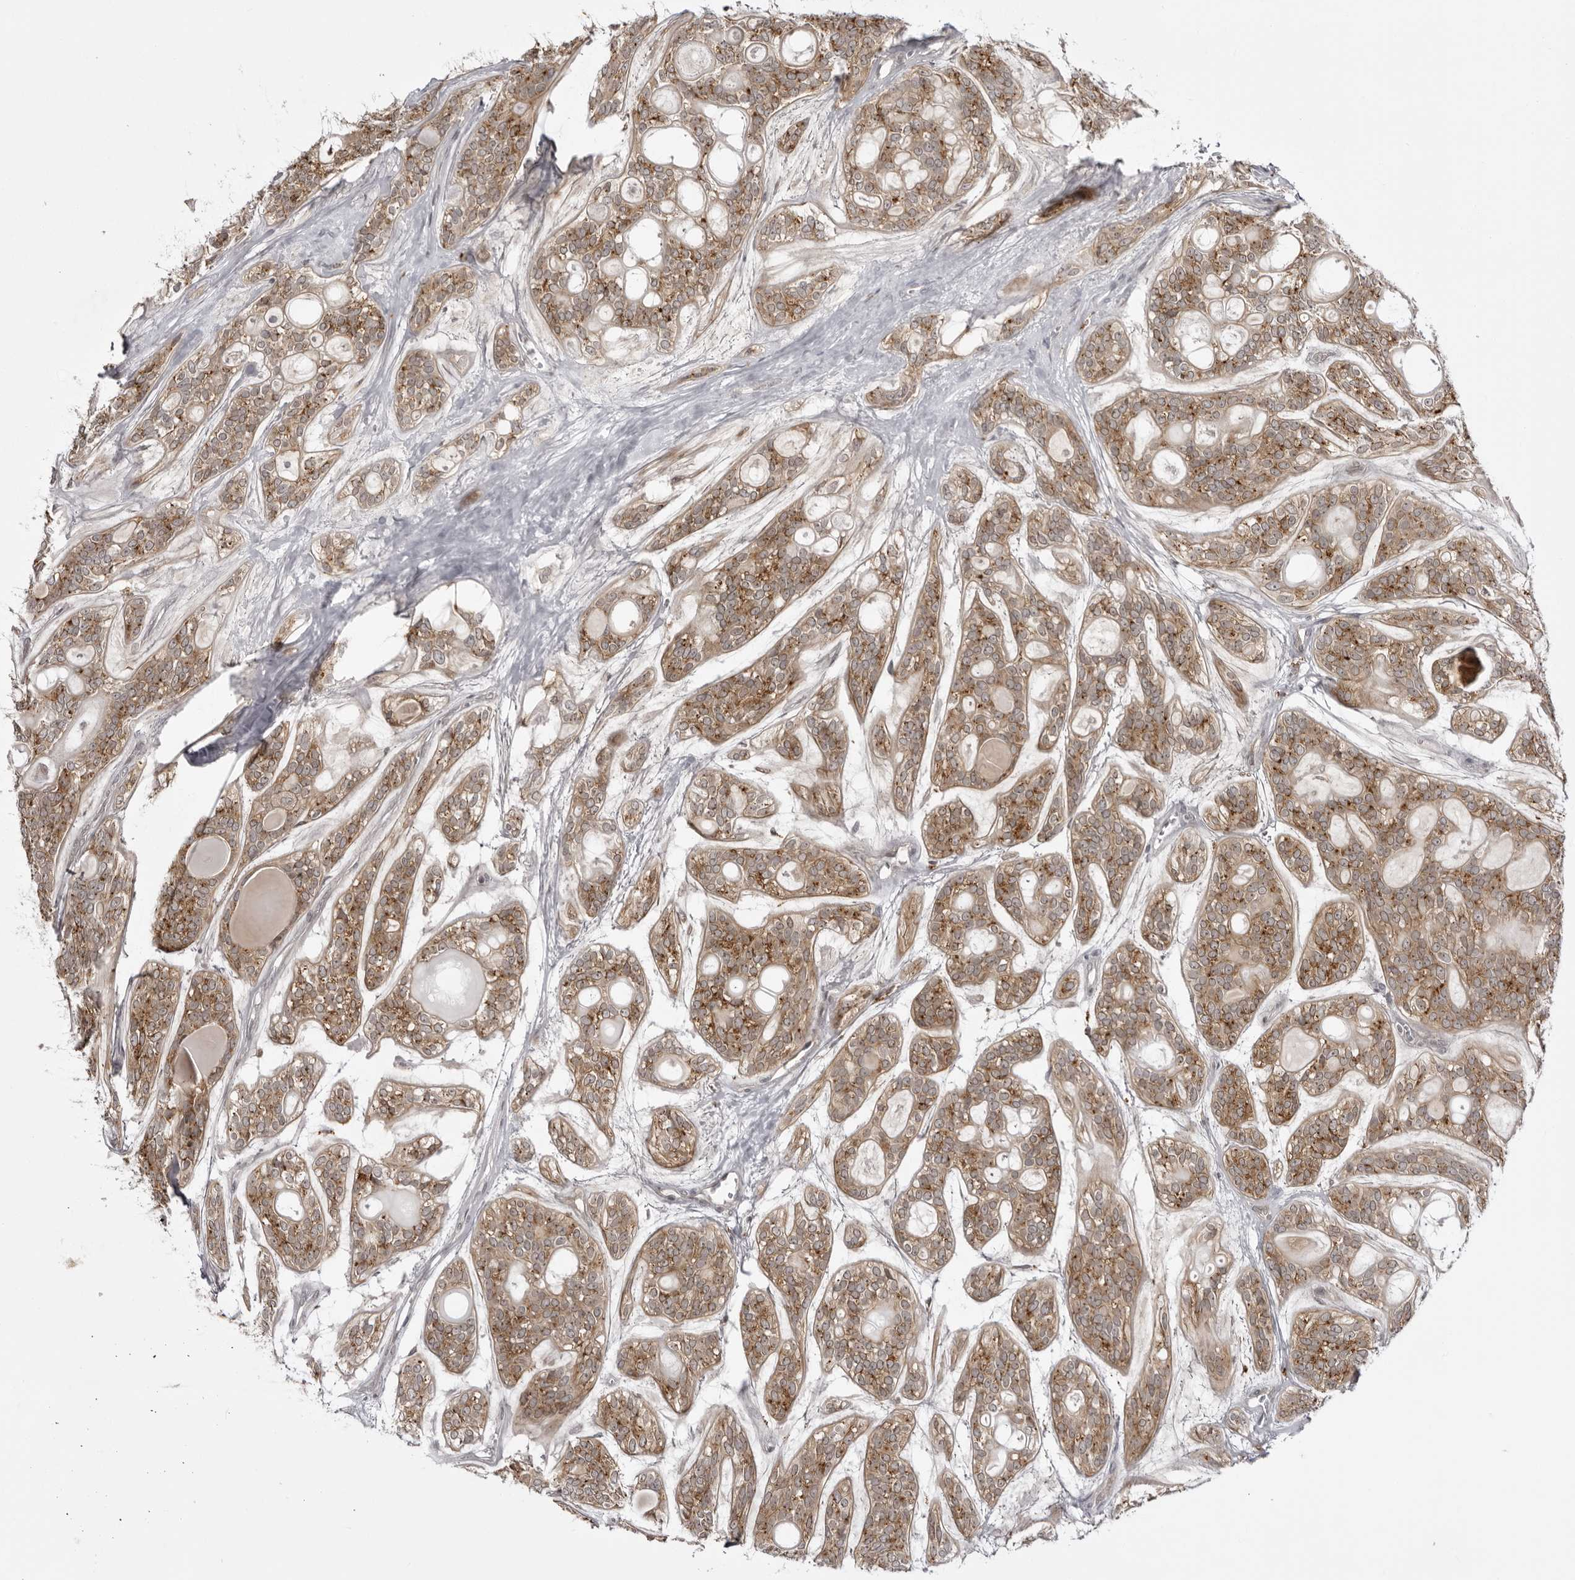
{"staining": {"intensity": "weak", "quantity": ">75%", "location": "cytoplasmic/membranous"}, "tissue": "head and neck cancer", "cell_type": "Tumor cells", "image_type": "cancer", "snomed": [{"axis": "morphology", "description": "Adenocarcinoma, NOS"}, {"axis": "topography", "description": "Head-Neck"}], "caption": "Immunohistochemical staining of human head and neck cancer demonstrates low levels of weak cytoplasmic/membranous protein expression in about >75% of tumor cells.", "gene": "USP43", "patient": {"sex": "male", "age": 66}}